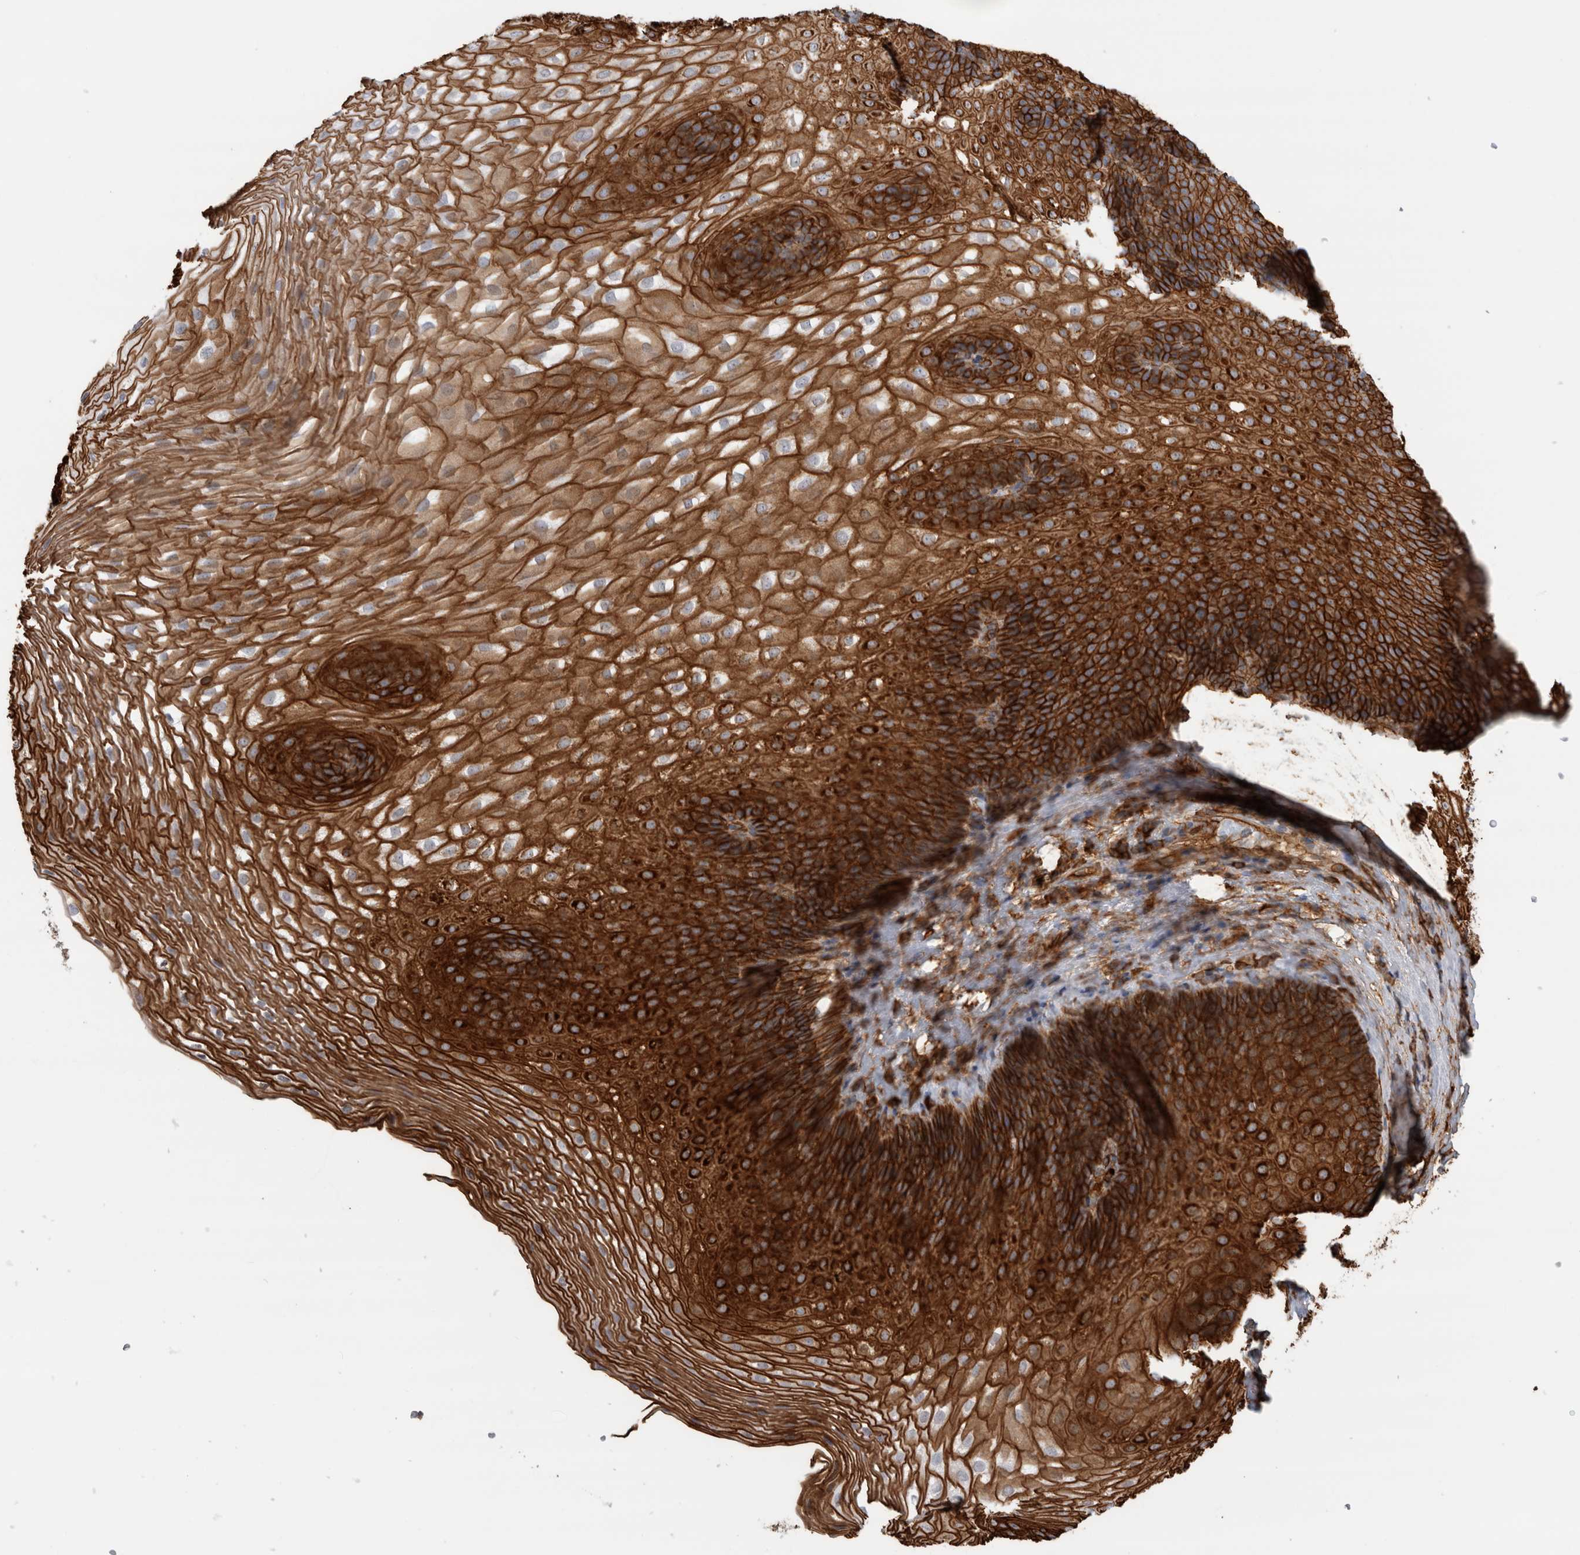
{"staining": {"intensity": "strong", "quantity": ">75%", "location": "cytoplasmic/membranous"}, "tissue": "esophagus", "cell_type": "Squamous epithelial cells", "image_type": "normal", "snomed": [{"axis": "morphology", "description": "Normal tissue, NOS"}, {"axis": "topography", "description": "Esophagus"}], "caption": "Protein analysis of normal esophagus reveals strong cytoplasmic/membranous staining in approximately >75% of squamous epithelial cells.", "gene": "AHNAK", "patient": {"sex": "female", "age": 66}}